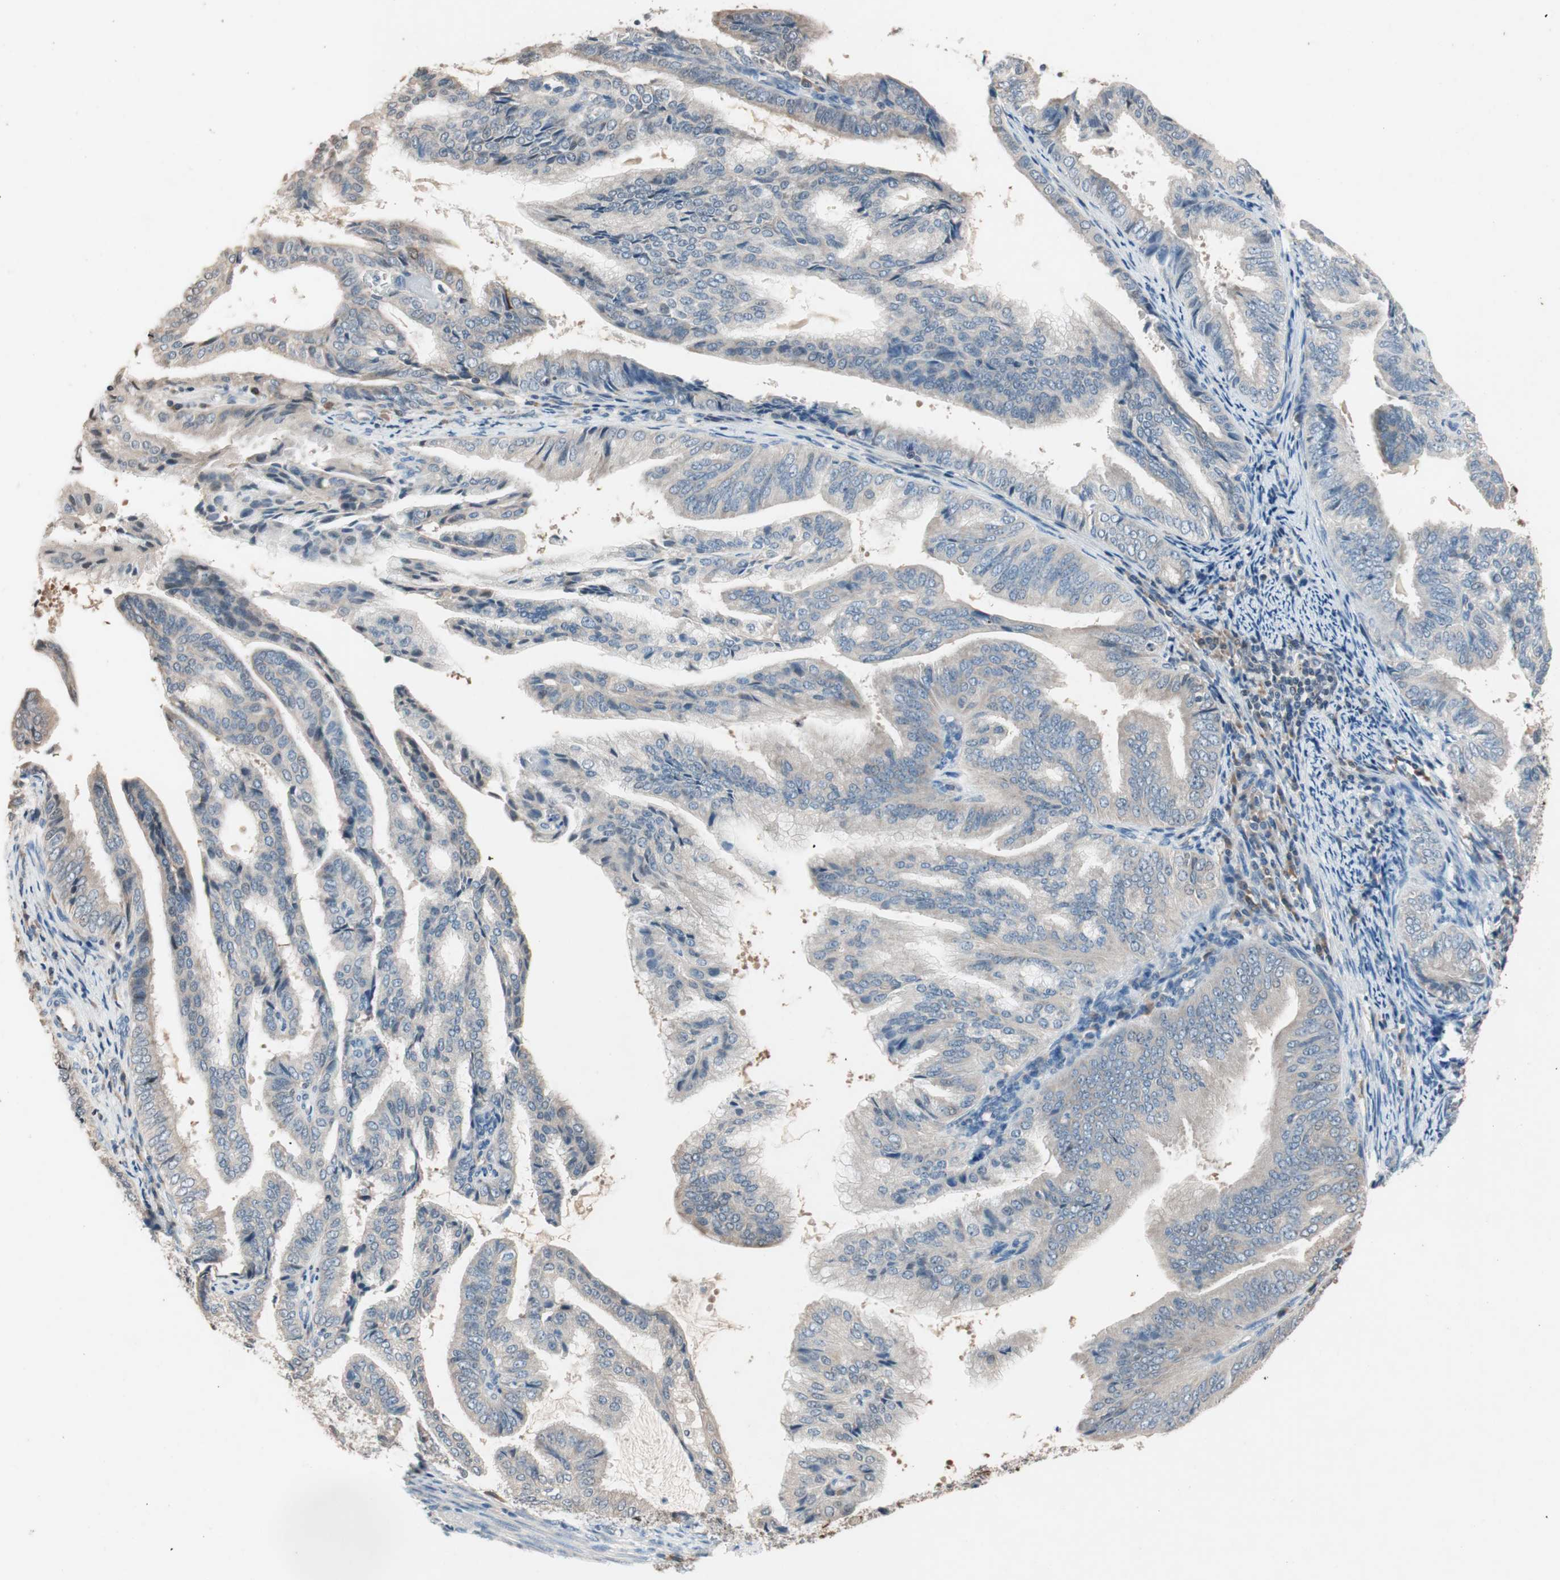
{"staining": {"intensity": "weak", "quantity": ">75%", "location": "cytoplasmic/membranous"}, "tissue": "endometrial cancer", "cell_type": "Tumor cells", "image_type": "cancer", "snomed": [{"axis": "morphology", "description": "Adenocarcinoma, NOS"}, {"axis": "topography", "description": "Endometrium"}], "caption": "IHC photomicrograph of human endometrial cancer (adenocarcinoma) stained for a protein (brown), which shows low levels of weak cytoplasmic/membranous expression in approximately >75% of tumor cells.", "gene": "SERPINB5", "patient": {"sex": "female", "age": 58}}